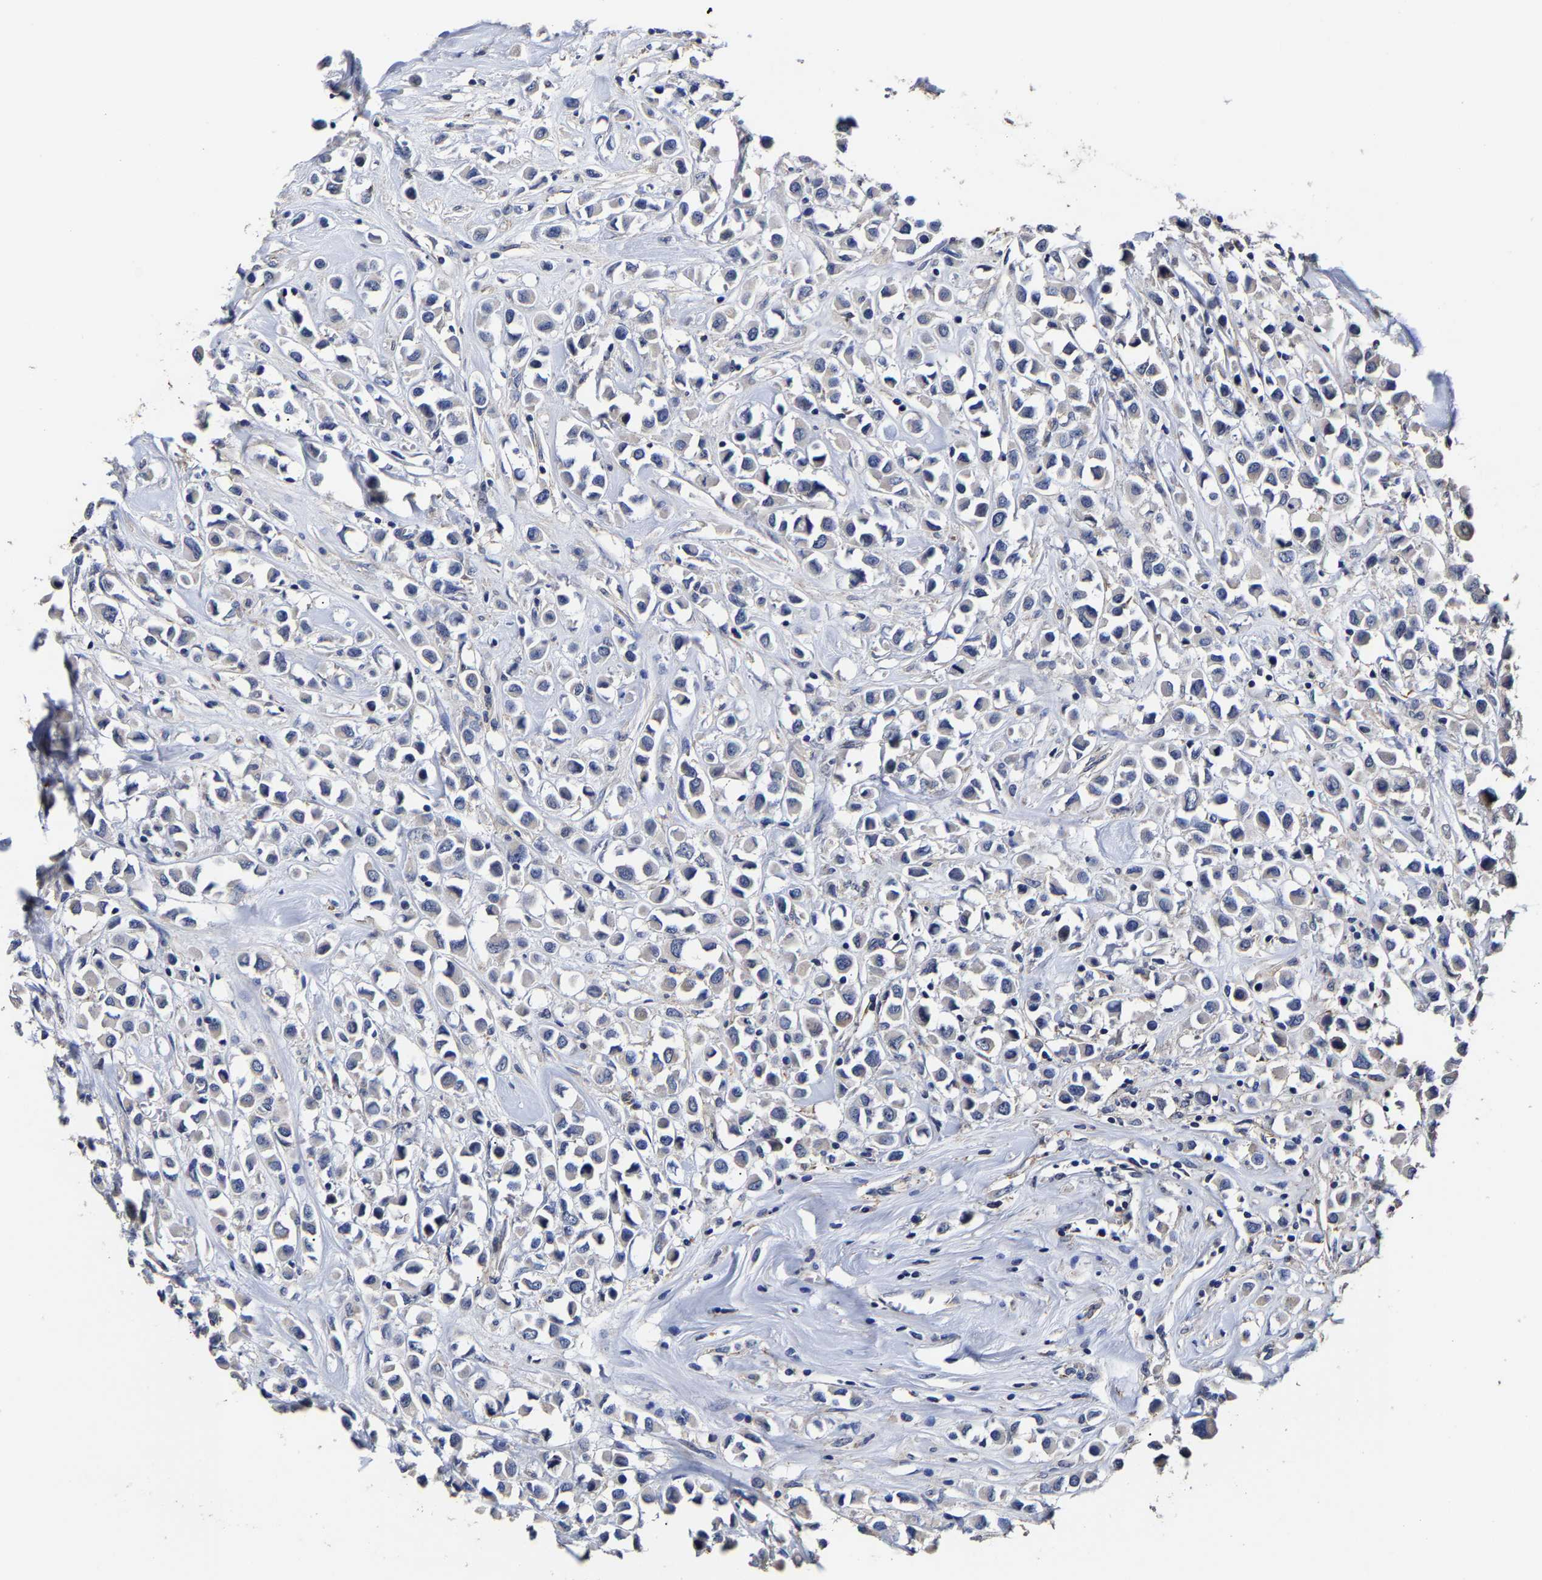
{"staining": {"intensity": "negative", "quantity": "none", "location": "none"}, "tissue": "breast cancer", "cell_type": "Tumor cells", "image_type": "cancer", "snomed": [{"axis": "morphology", "description": "Duct carcinoma"}, {"axis": "topography", "description": "Breast"}], "caption": "This is an immunohistochemistry (IHC) photomicrograph of breast cancer (infiltrating ductal carcinoma). There is no expression in tumor cells.", "gene": "AASS", "patient": {"sex": "female", "age": 61}}